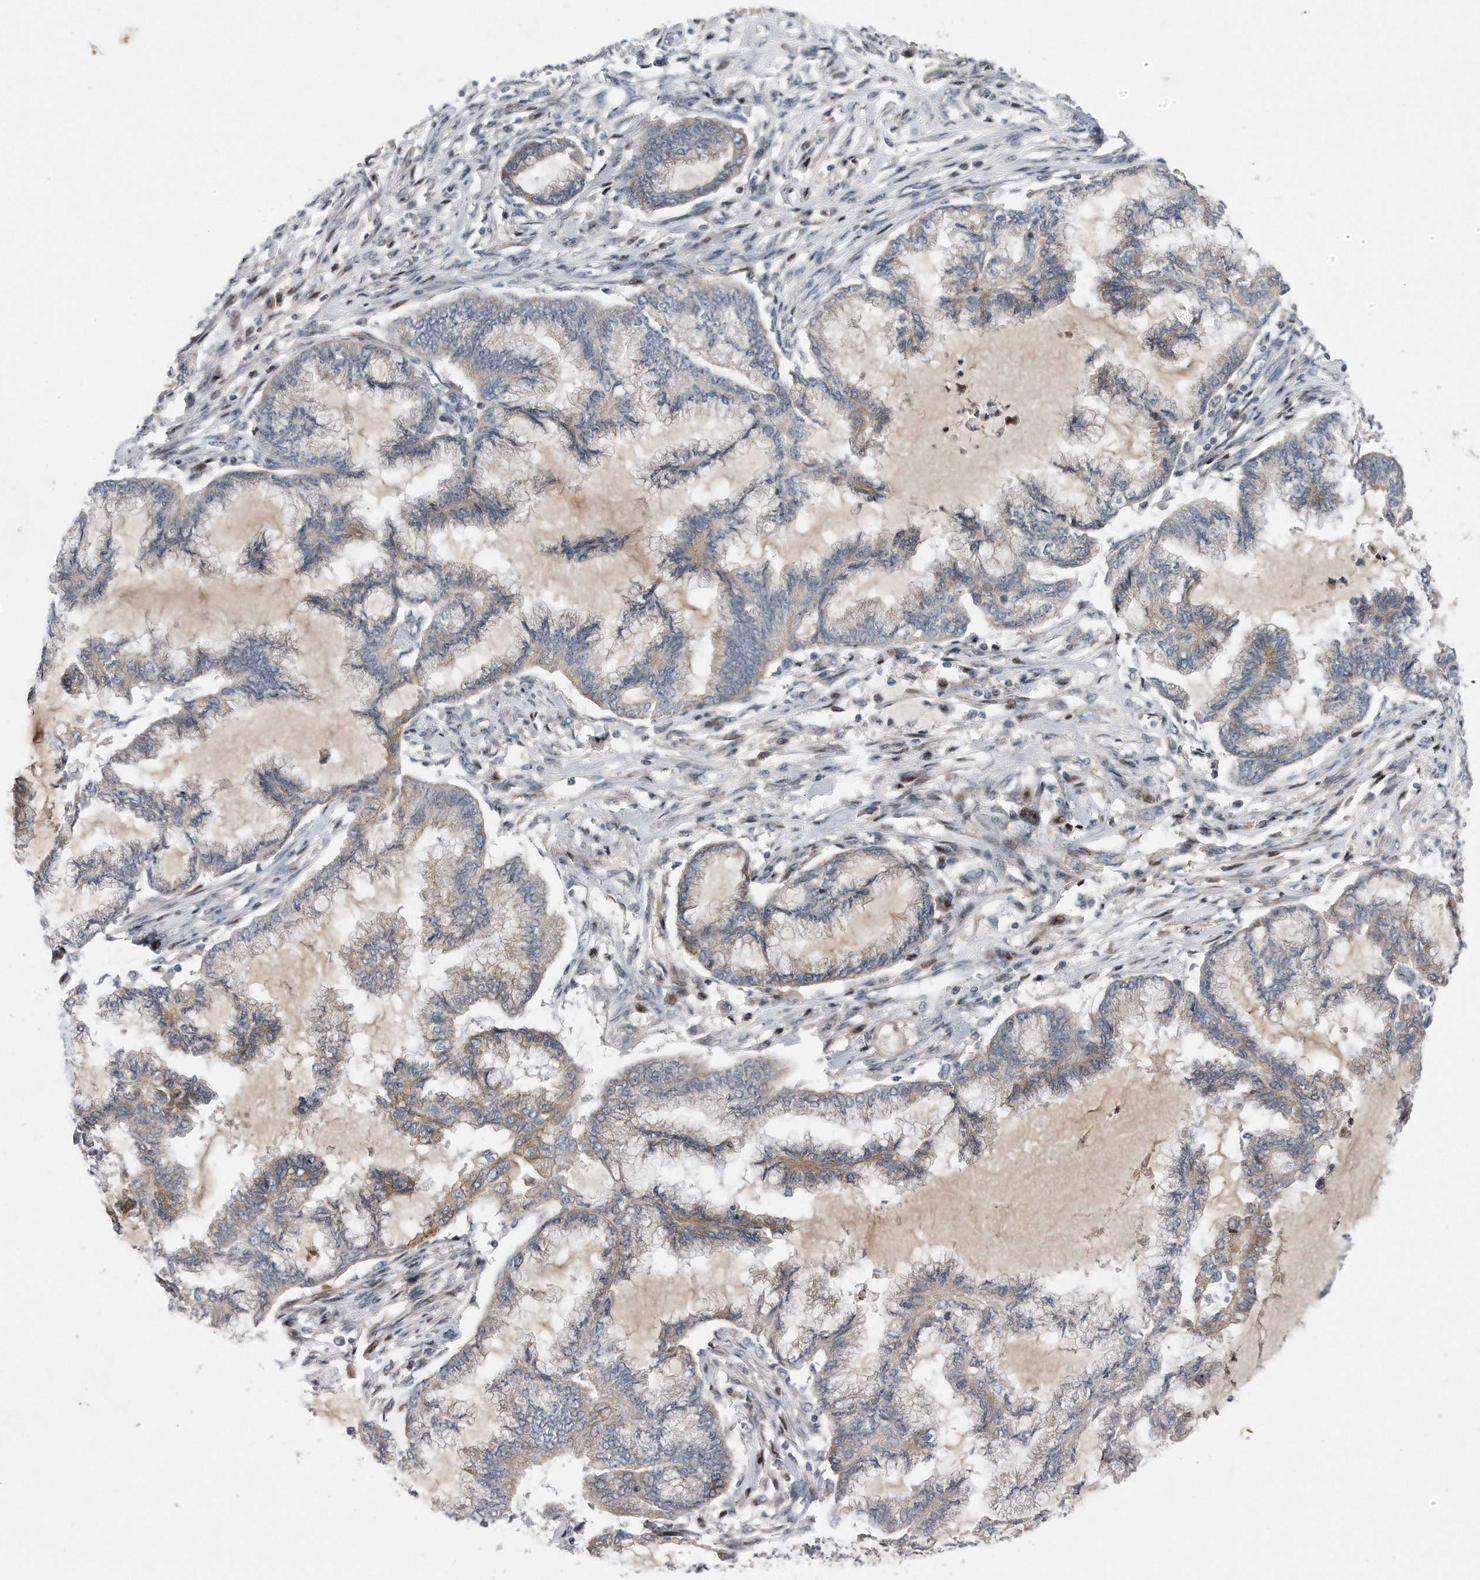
{"staining": {"intensity": "negative", "quantity": "none", "location": "none"}, "tissue": "endometrial cancer", "cell_type": "Tumor cells", "image_type": "cancer", "snomed": [{"axis": "morphology", "description": "Adenocarcinoma, NOS"}, {"axis": "topography", "description": "Endometrium"}], "caption": "Tumor cells show no significant staining in adenocarcinoma (endometrial). (DAB (3,3'-diaminobenzidine) immunohistochemistry (IHC) with hematoxylin counter stain).", "gene": "CDH12", "patient": {"sex": "female", "age": 86}}